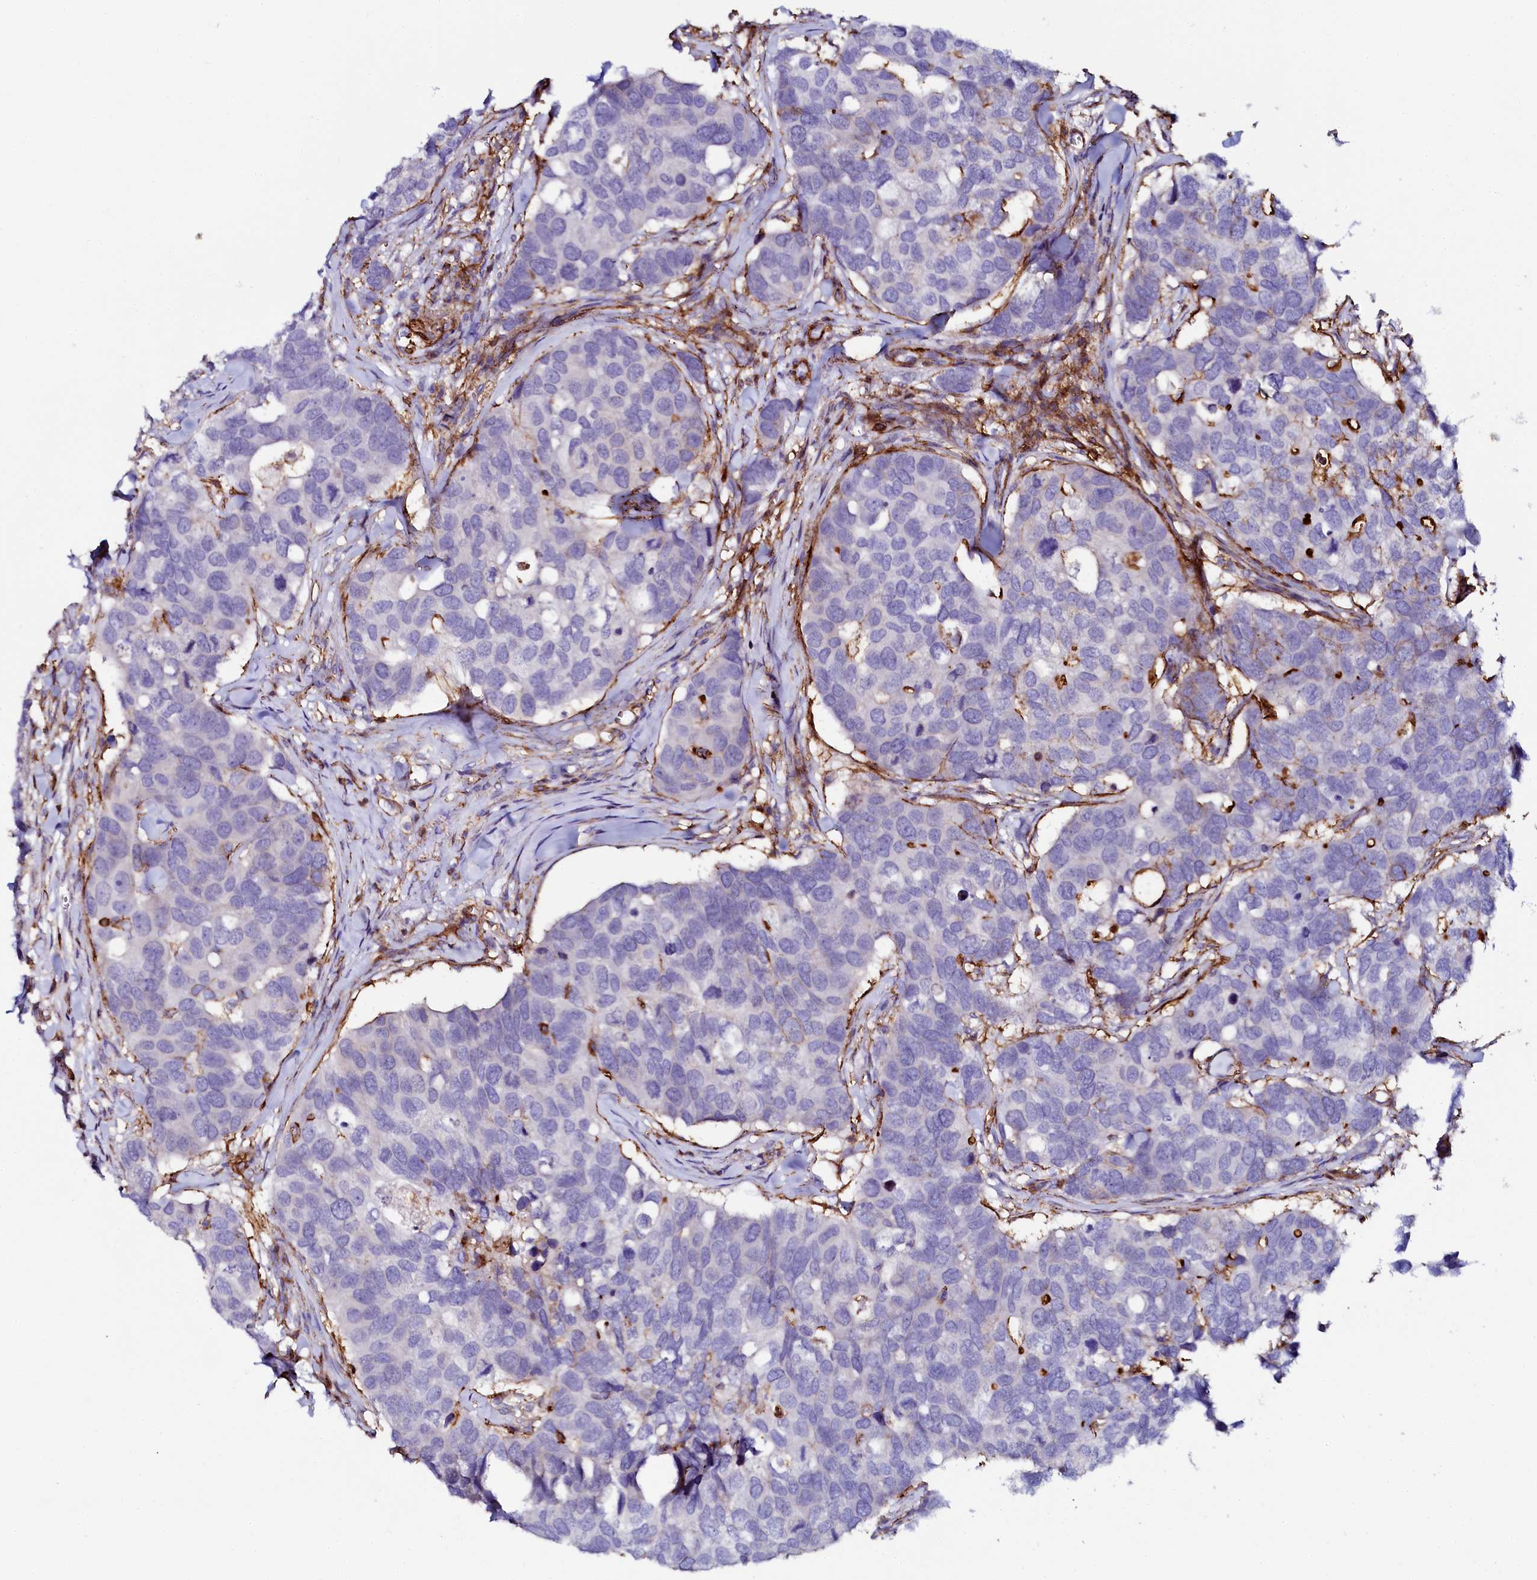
{"staining": {"intensity": "negative", "quantity": "none", "location": "none"}, "tissue": "breast cancer", "cell_type": "Tumor cells", "image_type": "cancer", "snomed": [{"axis": "morphology", "description": "Duct carcinoma"}, {"axis": "topography", "description": "Breast"}], "caption": "Human breast cancer (intraductal carcinoma) stained for a protein using immunohistochemistry shows no expression in tumor cells.", "gene": "AAAS", "patient": {"sex": "female", "age": 83}}